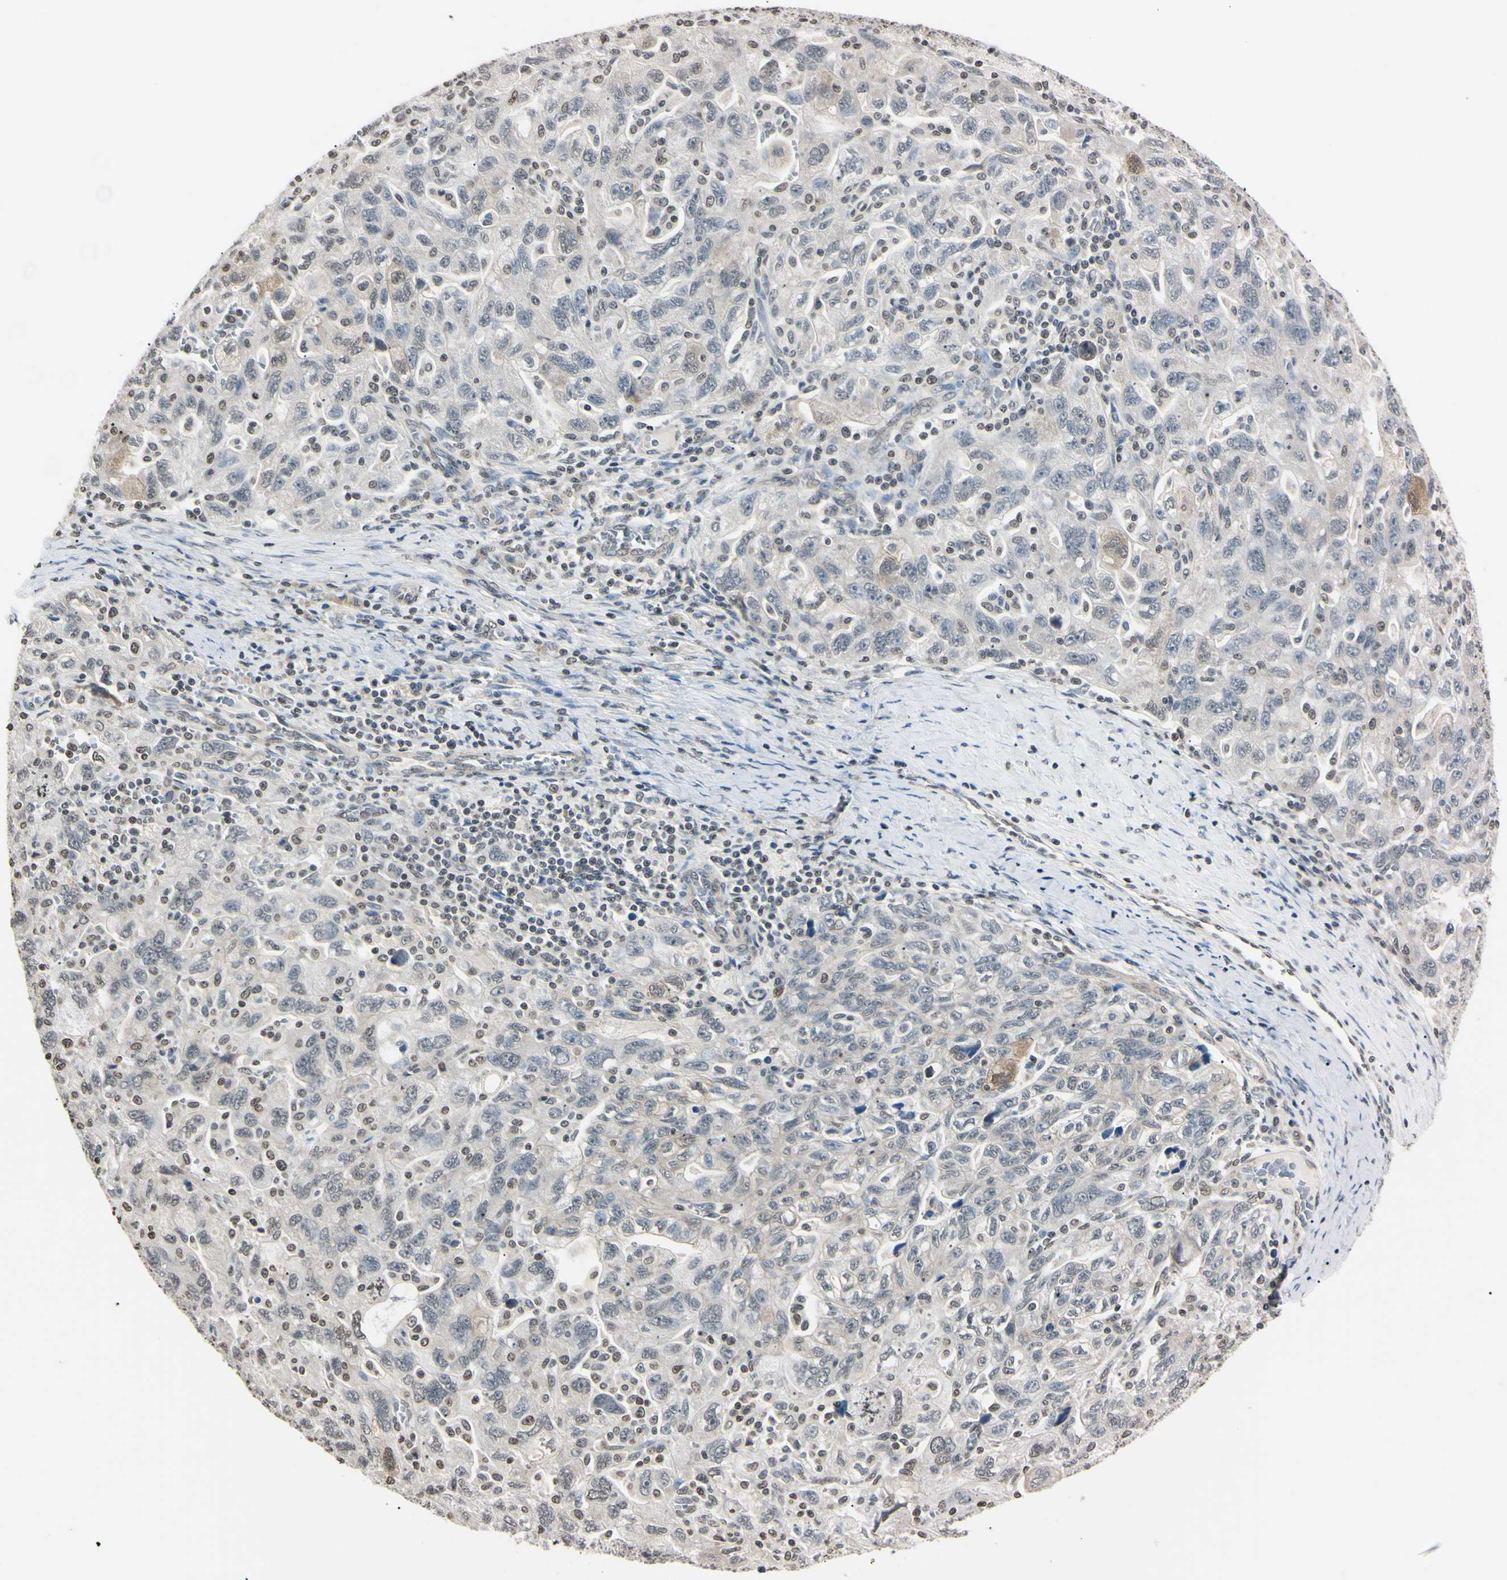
{"staining": {"intensity": "weak", "quantity": "<25%", "location": "nuclear"}, "tissue": "ovarian cancer", "cell_type": "Tumor cells", "image_type": "cancer", "snomed": [{"axis": "morphology", "description": "Carcinoma, NOS"}, {"axis": "morphology", "description": "Cystadenocarcinoma, serous, NOS"}, {"axis": "topography", "description": "Ovary"}], "caption": "Immunohistochemistry histopathology image of neoplastic tissue: serous cystadenocarcinoma (ovarian) stained with DAB (3,3'-diaminobenzidine) shows no significant protein expression in tumor cells.", "gene": "CDC45", "patient": {"sex": "female", "age": 69}}